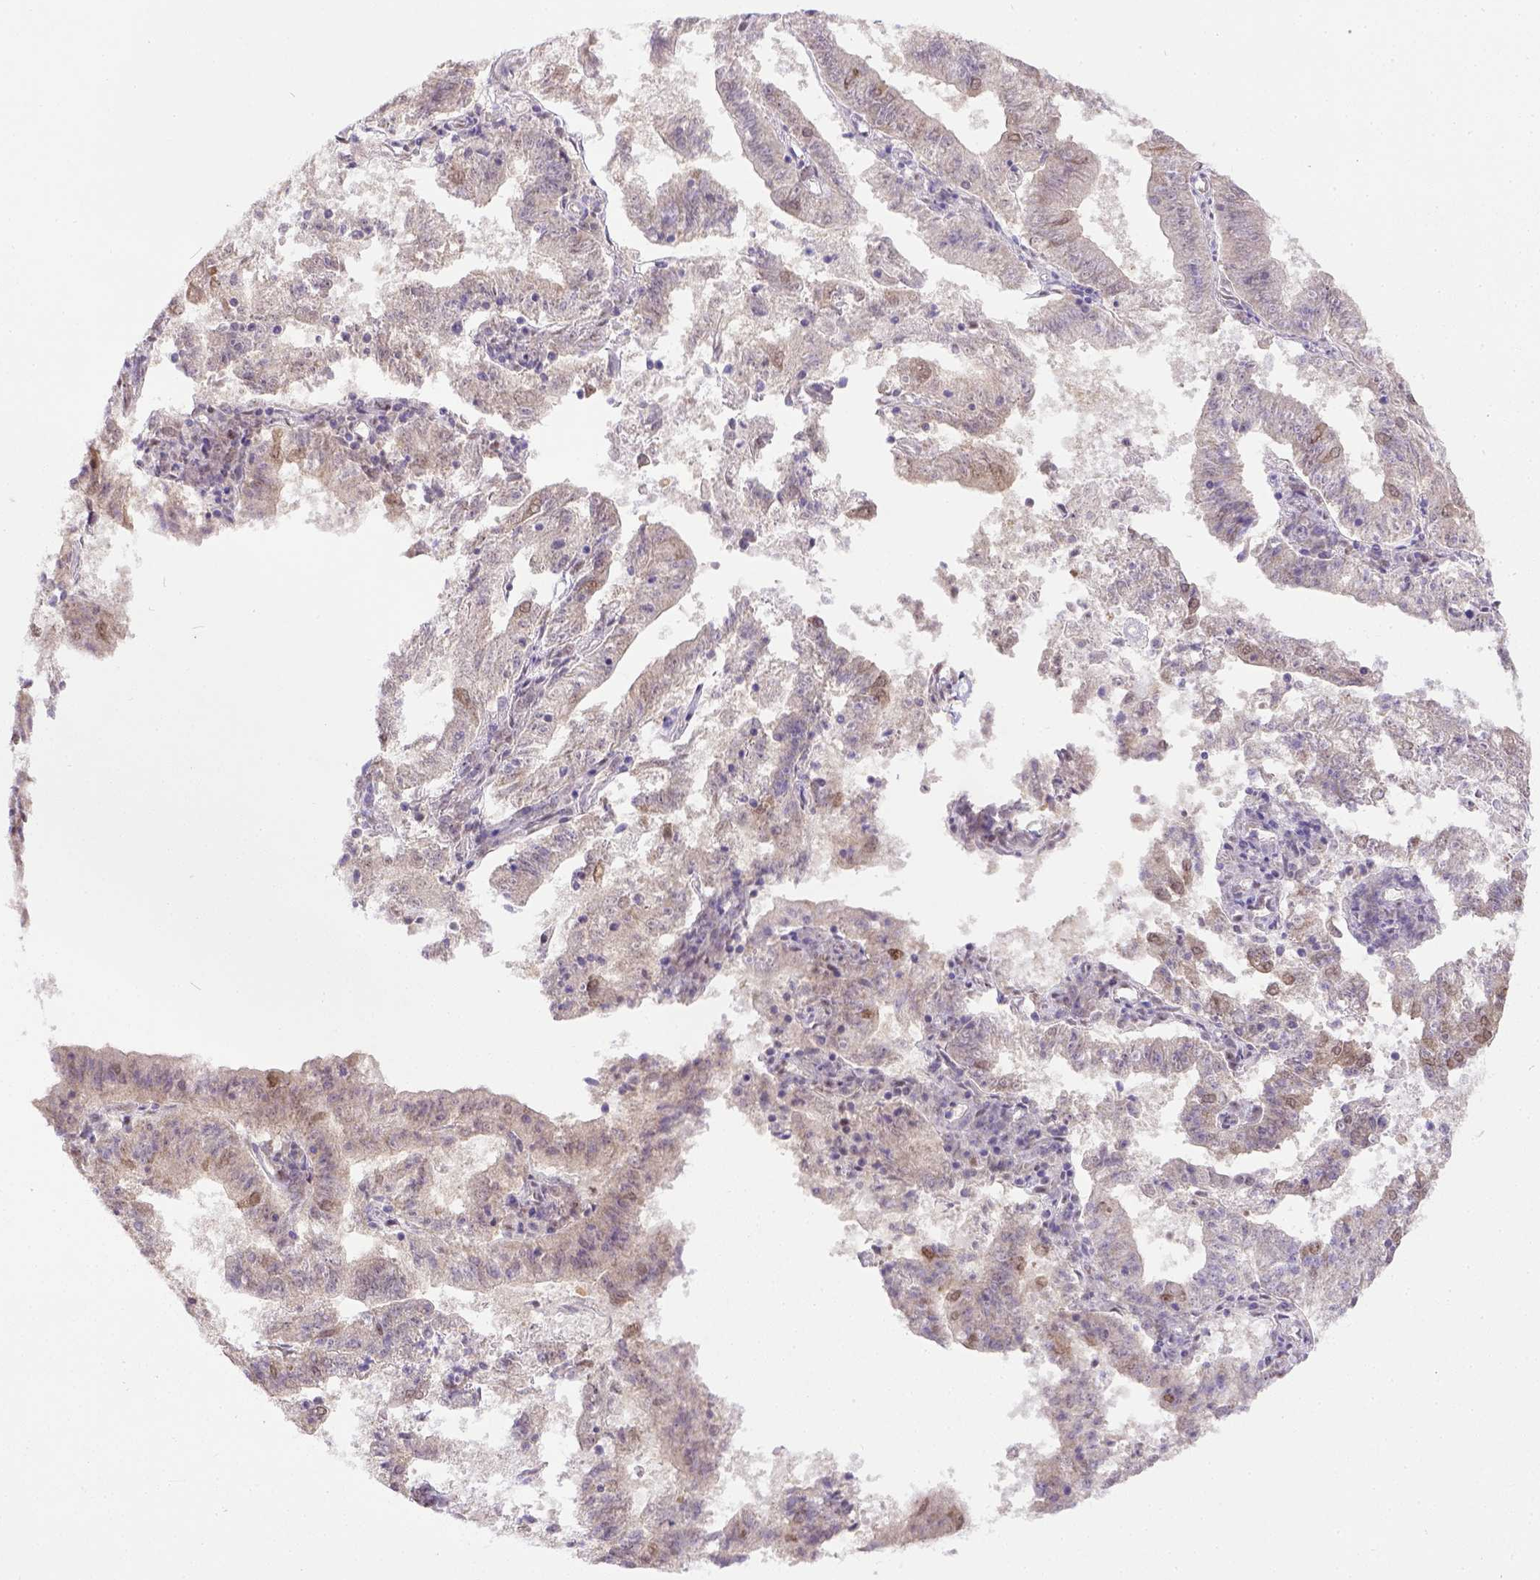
{"staining": {"intensity": "weak", "quantity": "25%-75%", "location": "nuclear"}, "tissue": "endometrial cancer", "cell_type": "Tumor cells", "image_type": "cancer", "snomed": [{"axis": "morphology", "description": "Adenocarcinoma, NOS"}, {"axis": "topography", "description": "Endometrium"}], "caption": "Immunohistochemistry (IHC) (DAB) staining of endometrial cancer shows weak nuclear protein staining in about 25%-75% of tumor cells.", "gene": "ERCC1", "patient": {"sex": "female", "age": 82}}